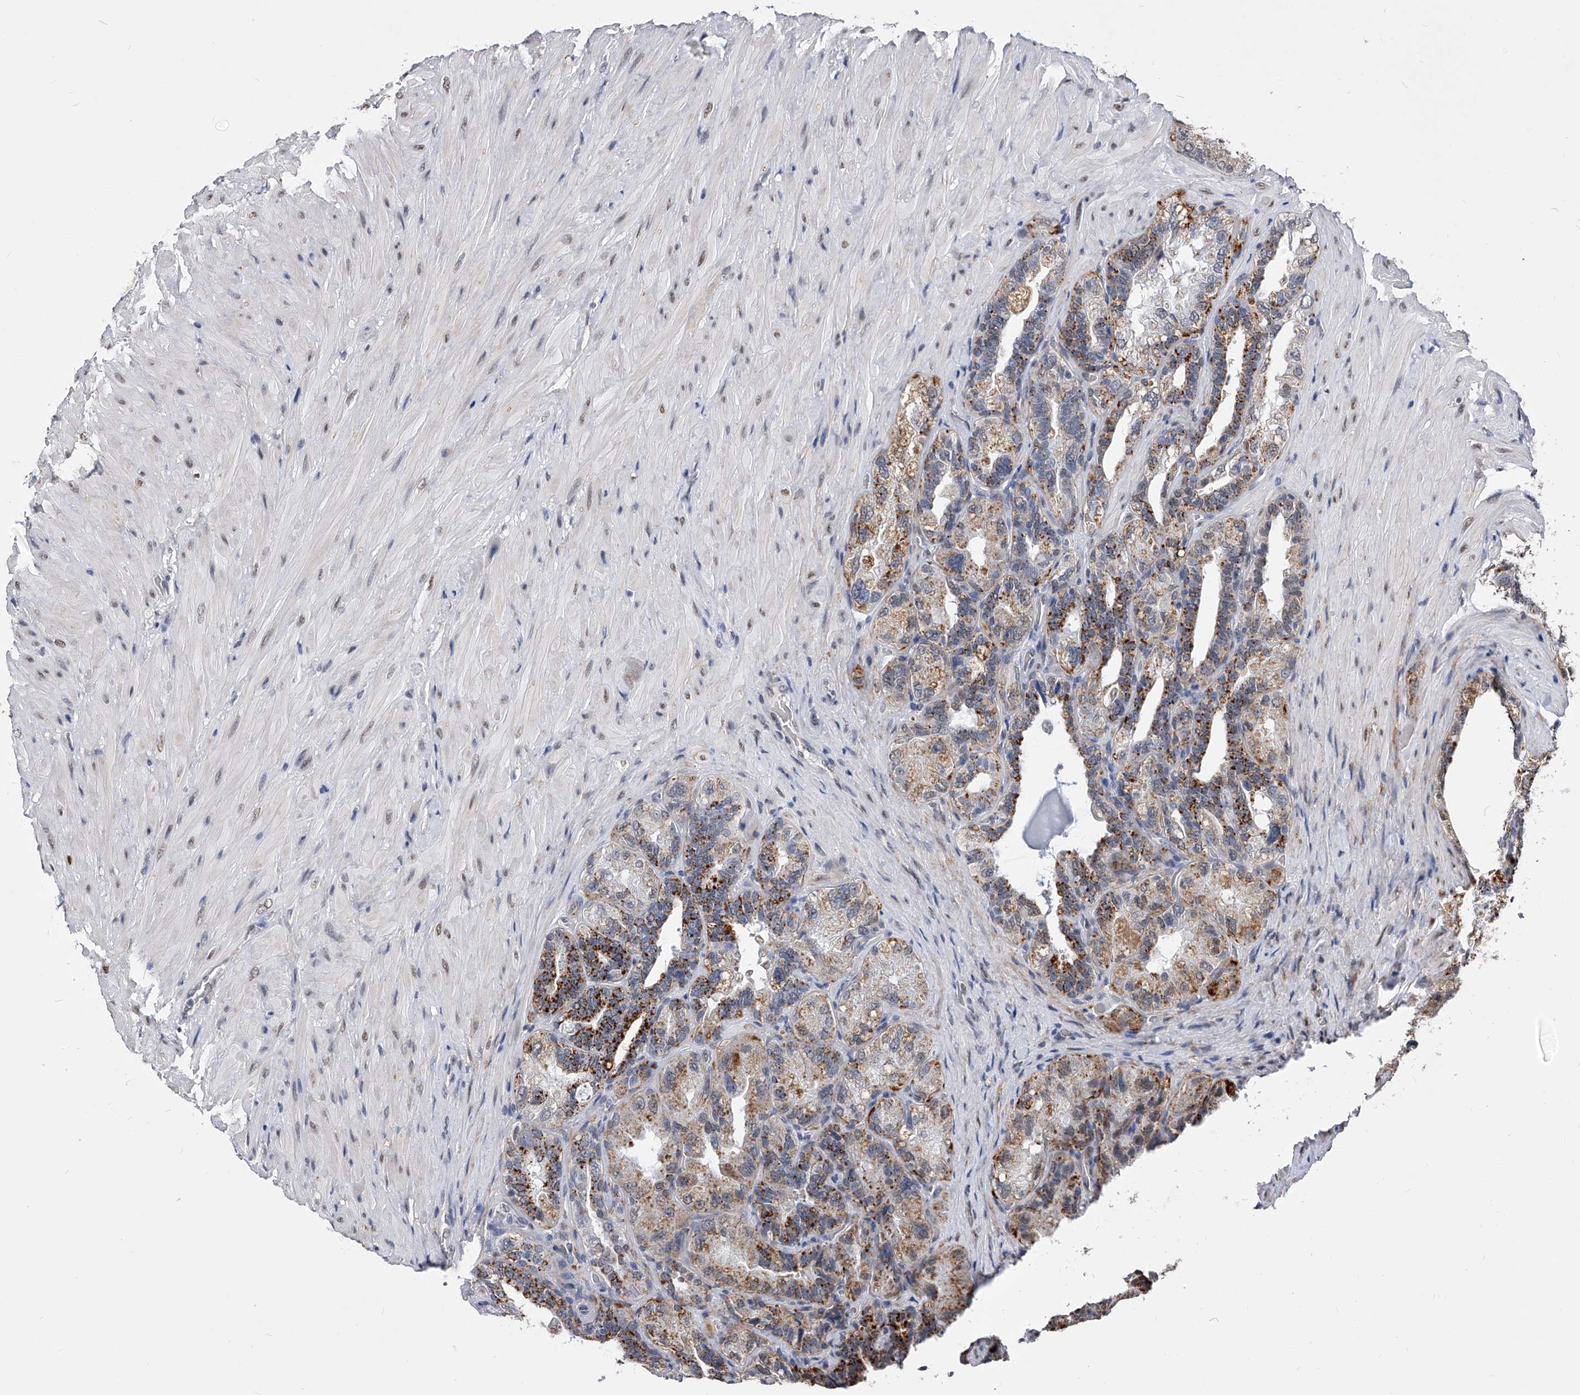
{"staining": {"intensity": "moderate", "quantity": "25%-75%", "location": "cytoplasmic/membranous"}, "tissue": "seminal vesicle", "cell_type": "Glandular cells", "image_type": "normal", "snomed": [{"axis": "morphology", "description": "Normal tissue, NOS"}, {"axis": "topography", "description": "Prostate"}, {"axis": "topography", "description": "Seminal veicle"}], "caption": "Brown immunohistochemical staining in normal seminal vesicle reveals moderate cytoplasmic/membranous staining in about 25%-75% of glandular cells. Nuclei are stained in blue.", "gene": "ZNF529", "patient": {"sex": "male", "age": 67}}